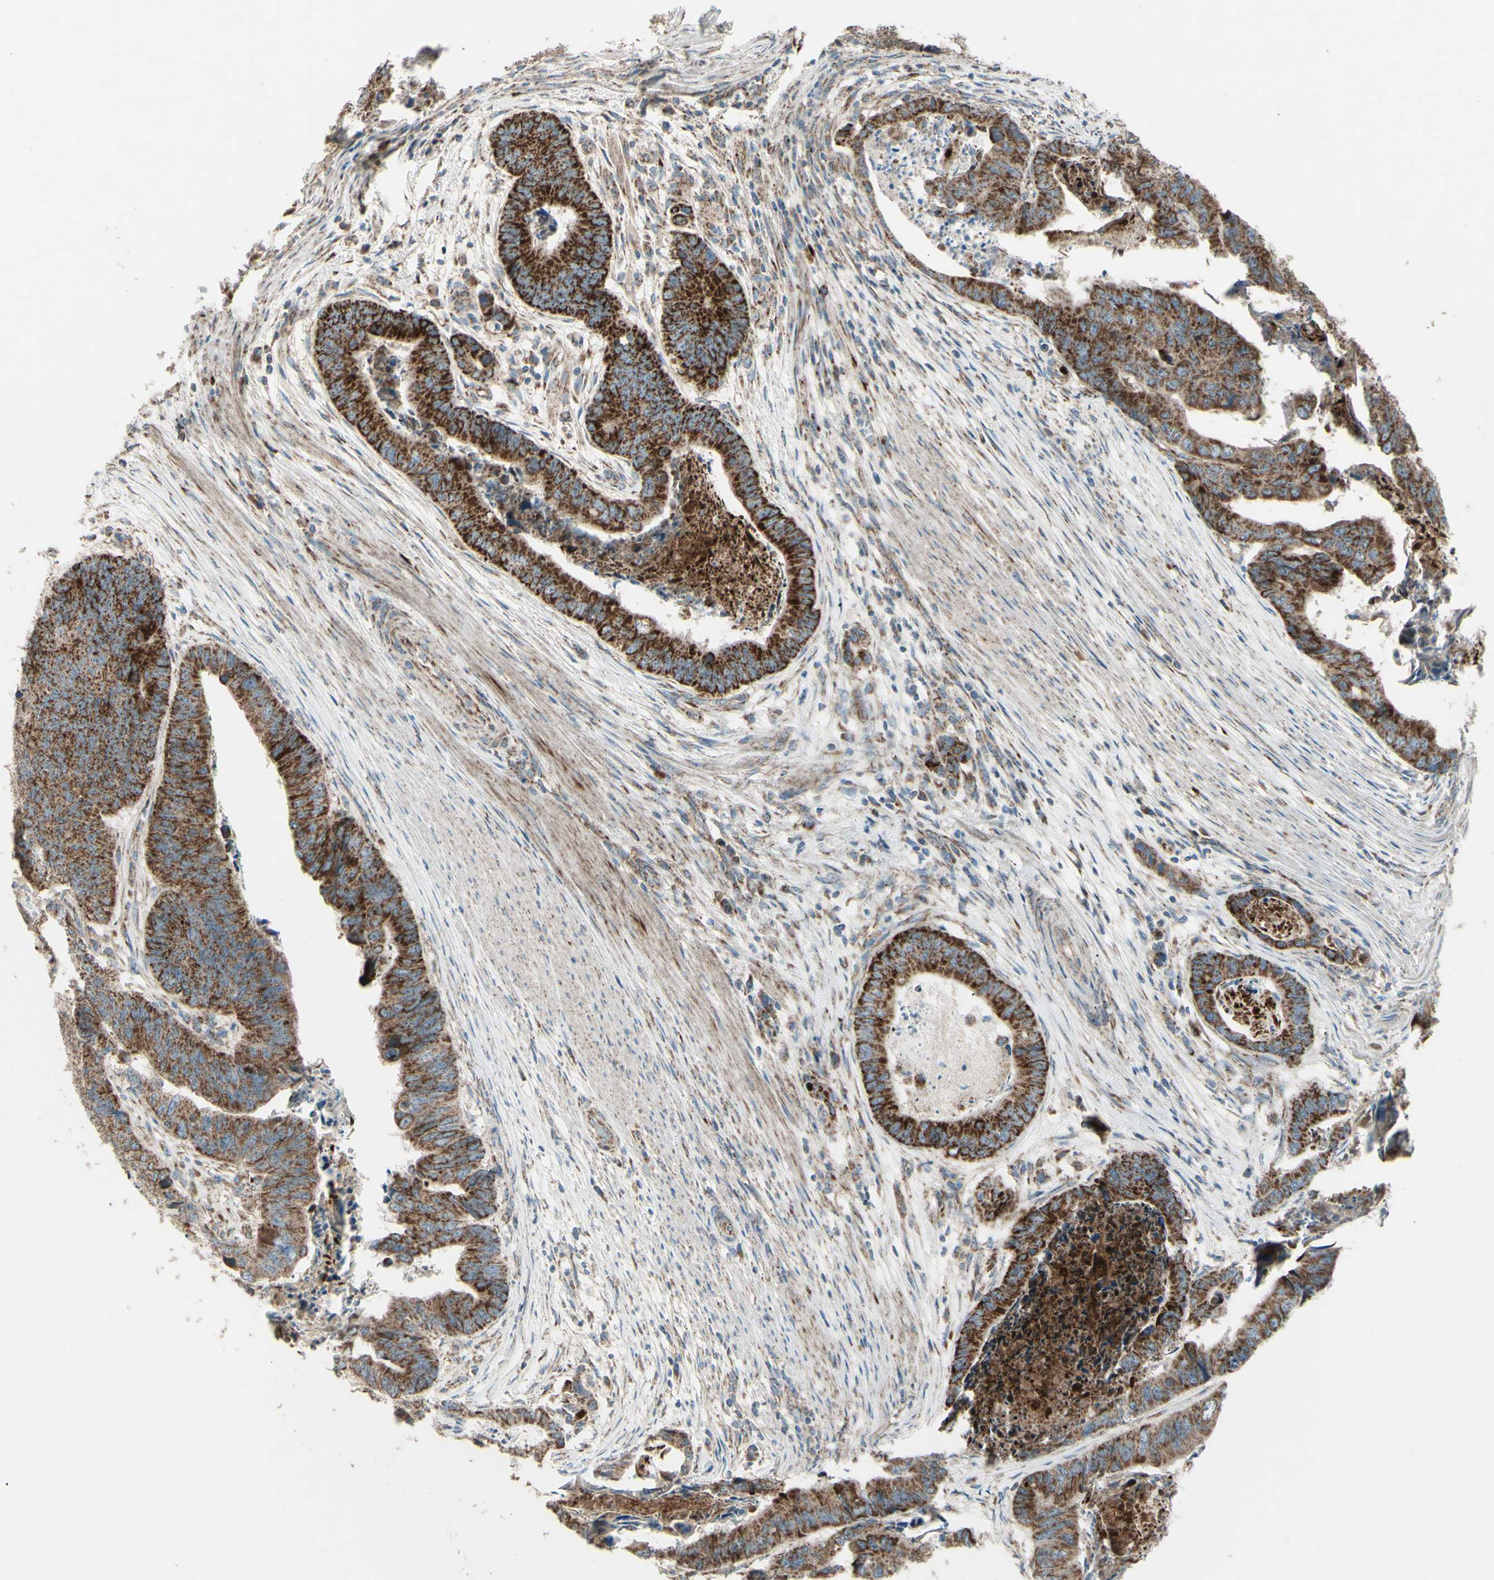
{"staining": {"intensity": "strong", "quantity": ">75%", "location": "cytoplasmic/membranous"}, "tissue": "stomach cancer", "cell_type": "Tumor cells", "image_type": "cancer", "snomed": [{"axis": "morphology", "description": "Adenocarcinoma, NOS"}, {"axis": "topography", "description": "Stomach, lower"}], "caption": "The image demonstrates a brown stain indicating the presence of a protein in the cytoplasmic/membranous of tumor cells in stomach cancer (adenocarcinoma).", "gene": "RHOT1", "patient": {"sex": "male", "age": 77}}